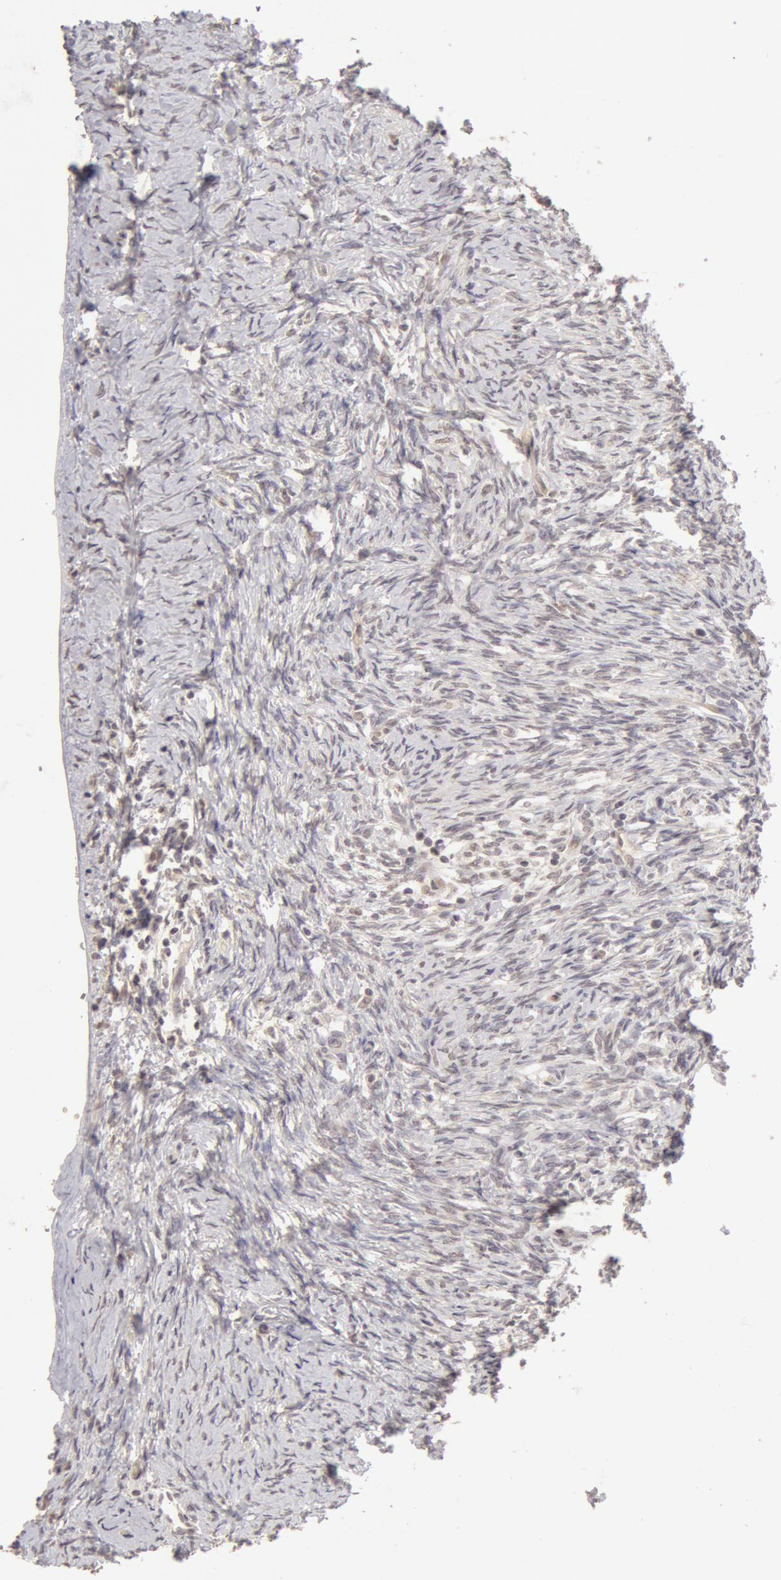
{"staining": {"intensity": "negative", "quantity": "none", "location": "none"}, "tissue": "ovary", "cell_type": "Follicle cells", "image_type": "normal", "snomed": [{"axis": "morphology", "description": "Normal tissue, NOS"}, {"axis": "topography", "description": "Ovary"}], "caption": "This is an IHC micrograph of normal ovary. There is no staining in follicle cells.", "gene": "ADAM10", "patient": {"sex": "female", "age": 53}}